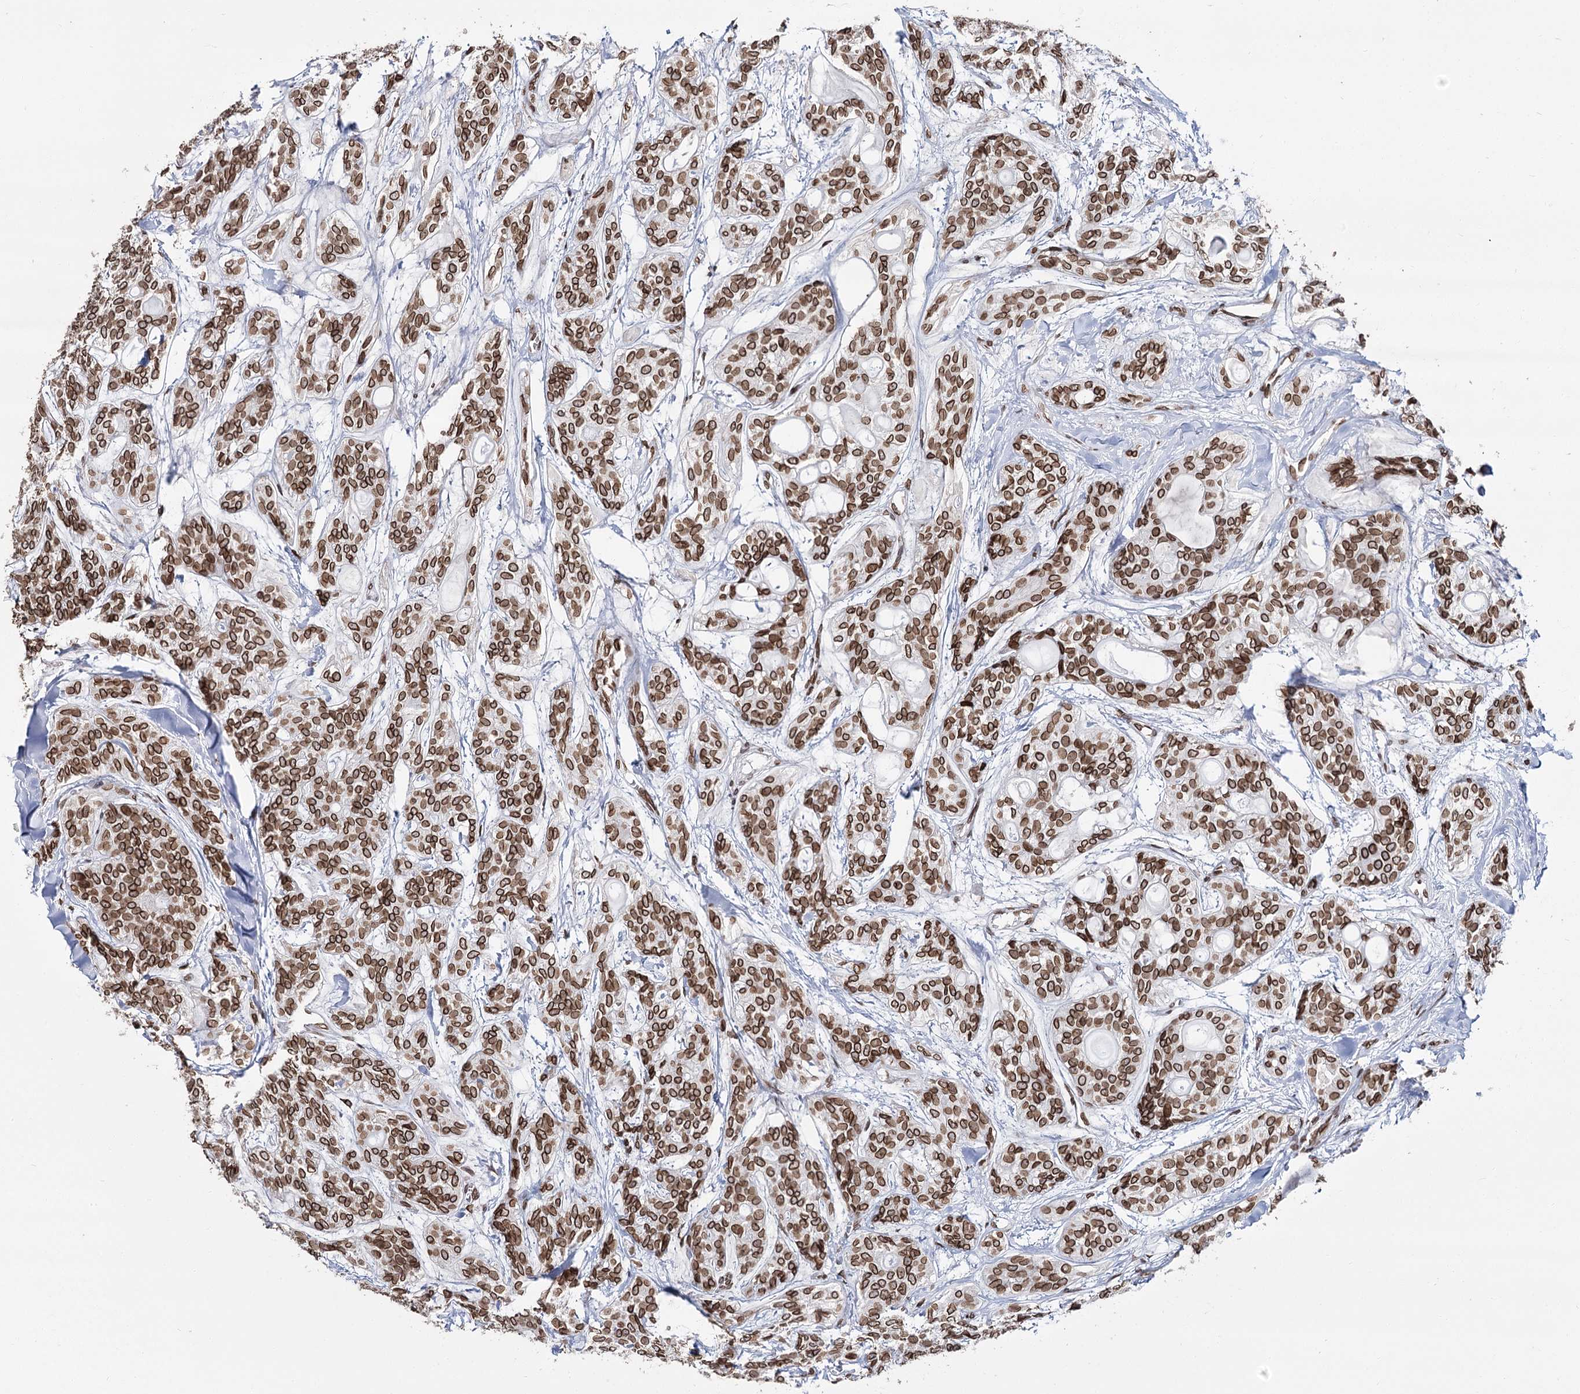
{"staining": {"intensity": "moderate", "quantity": ">75%", "location": "cytoplasmic/membranous,nuclear"}, "tissue": "head and neck cancer", "cell_type": "Tumor cells", "image_type": "cancer", "snomed": [{"axis": "morphology", "description": "Adenocarcinoma, NOS"}, {"axis": "topography", "description": "Head-Neck"}], "caption": "There is medium levels of moderate cytoplasmic/membranous and nuclear expression in tumor cells of head and neck adenocarcinoma, as demonstrated by immunohistochemical staining (brown color).", "gene": "KIAA0930", "patient": {"sex": "male", "age": 66}}